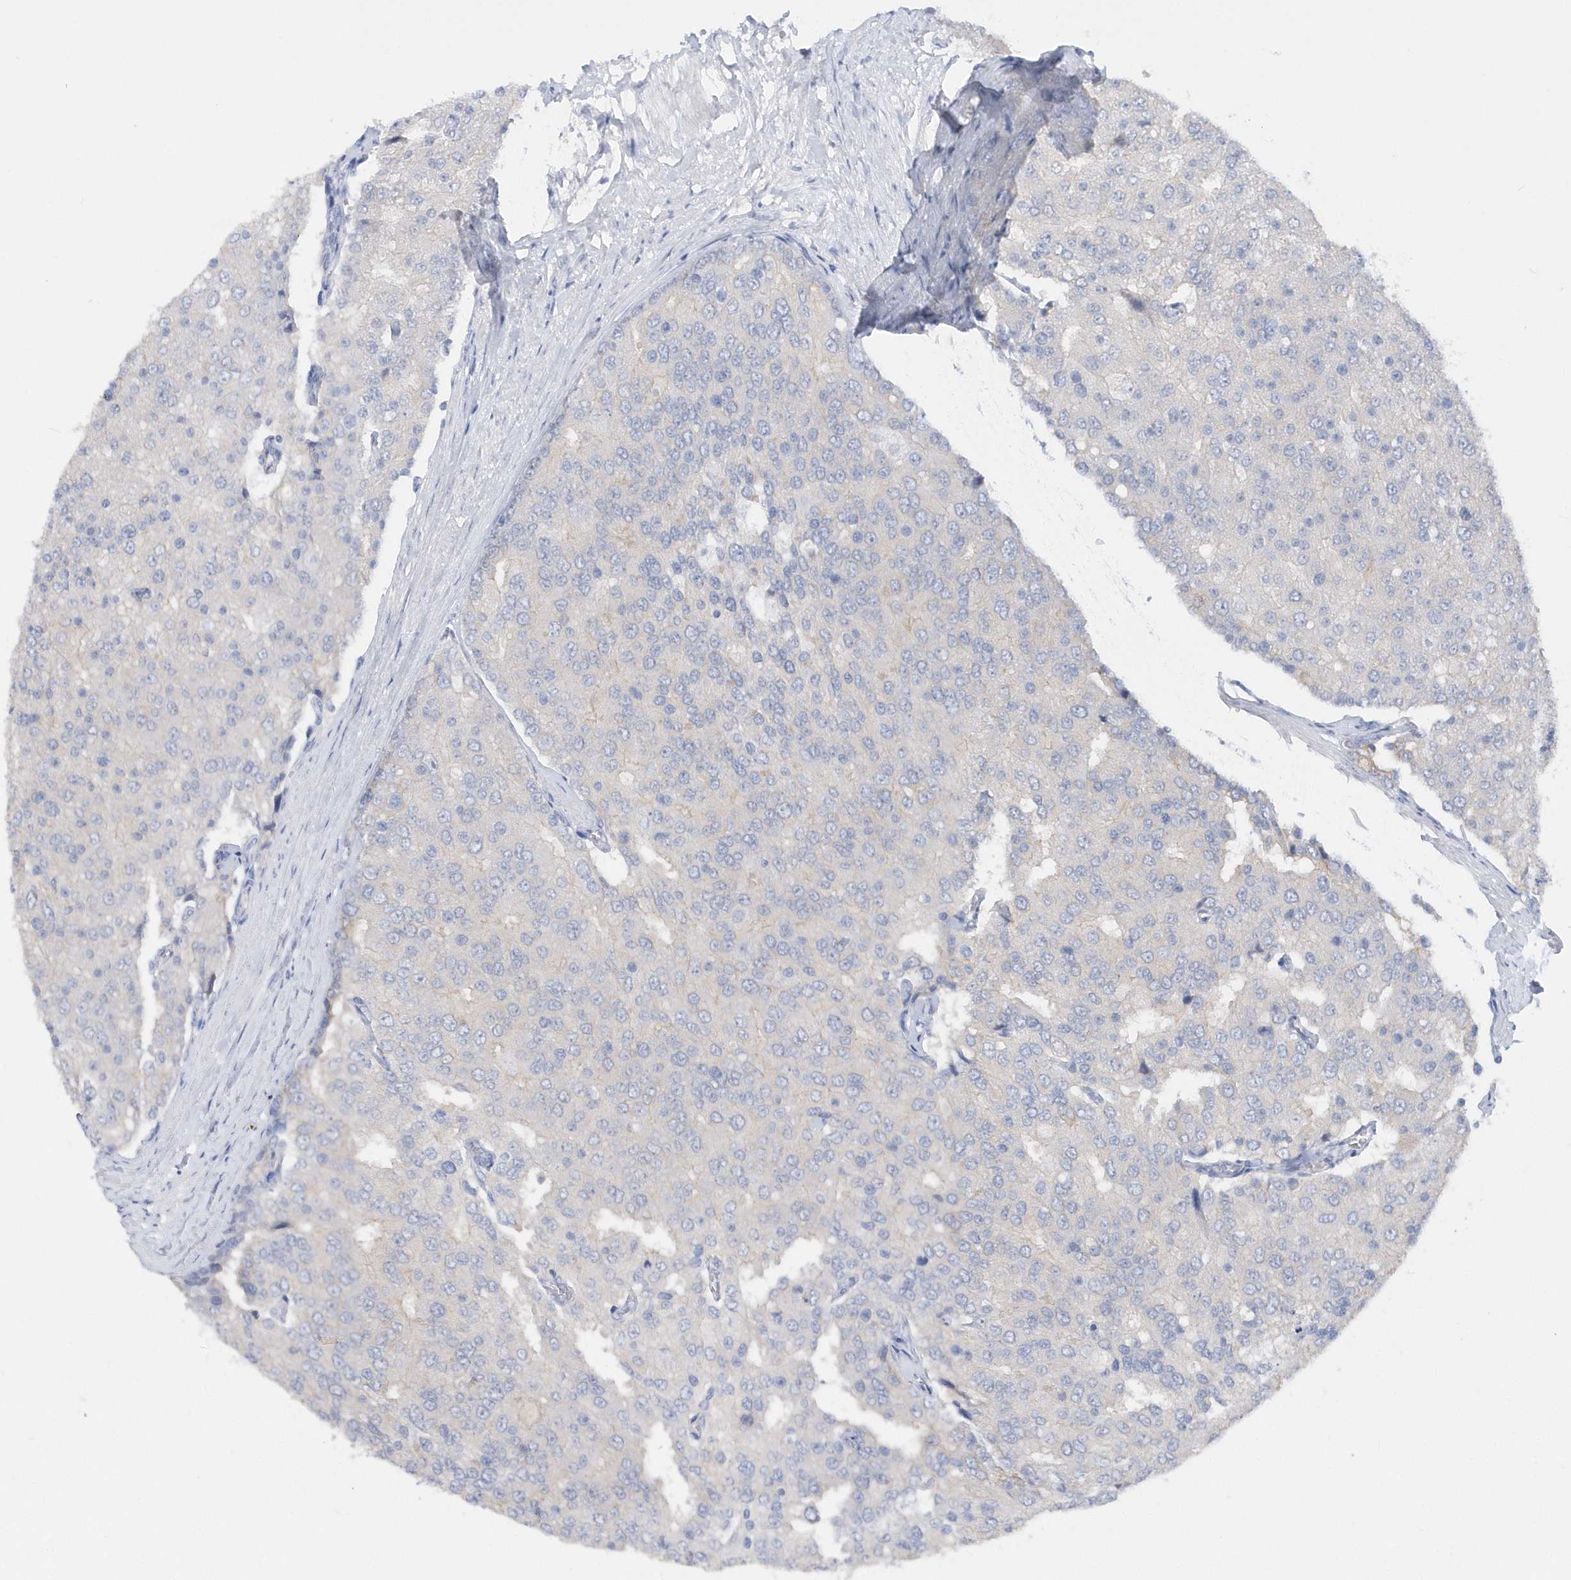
{"staining": {"intensity": "negative", "quantity": "none", "location": "none"}, "tissue": "prostate cancer", "cell_type": "Tumor cells", "image_type": "cancer", "snomed": [{"axis": "morphology", "description": "Adenocarcinoma, High grade"}, {"axis": "topography", "description": "Prostate"}], "caption": "DAB (3,3'-diaminobenzidine) immunohistochemical staining of human high-grade adenocarcinoma (prostate) displays no significant expression in tumor cells.", "gene": "RPE", "patient": {"sex": "male", "age": 50}}